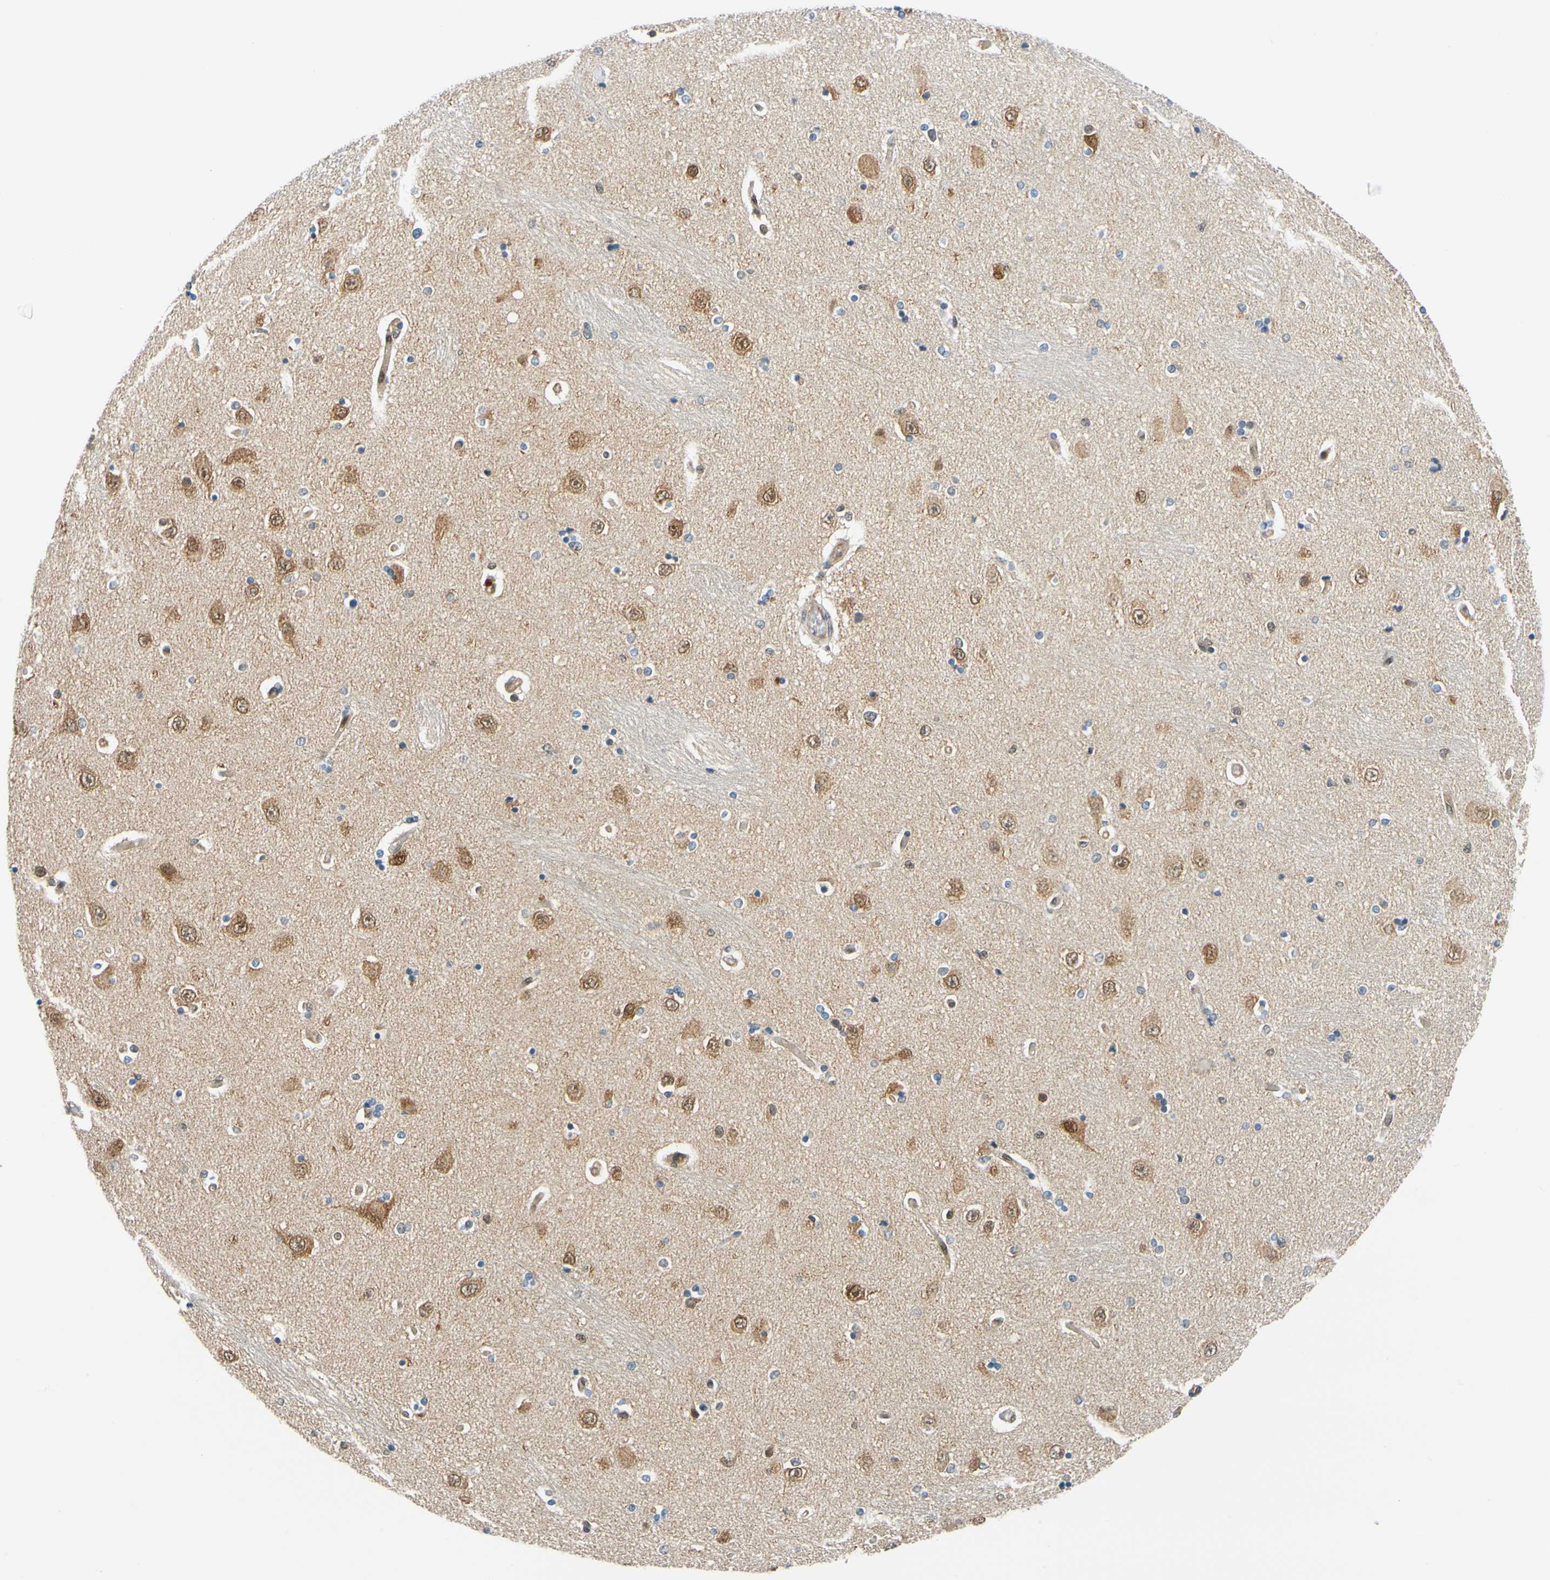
{"staining": {"intensity": "negative", "quantity": "none", "location": "none"}, "tissue": "hippocampus", "cell_type": "Glial cells", "image_type": "normal", "snomed": [{"axis": "morphology", "description": "Normal tissue, NOS"}, {"axis": "topography", "description": "Hippocampus"}], "caption": "Immunohistochemistry (IHC) photomicrograph of unremarkable hippocampus: human hippocampus stained with DAB (3,3'-diaminobenzidine) shows no significant protein positivity in glial cells.", "gene": "MAPK9", "patient": {"sex": "female", "age": 54}}